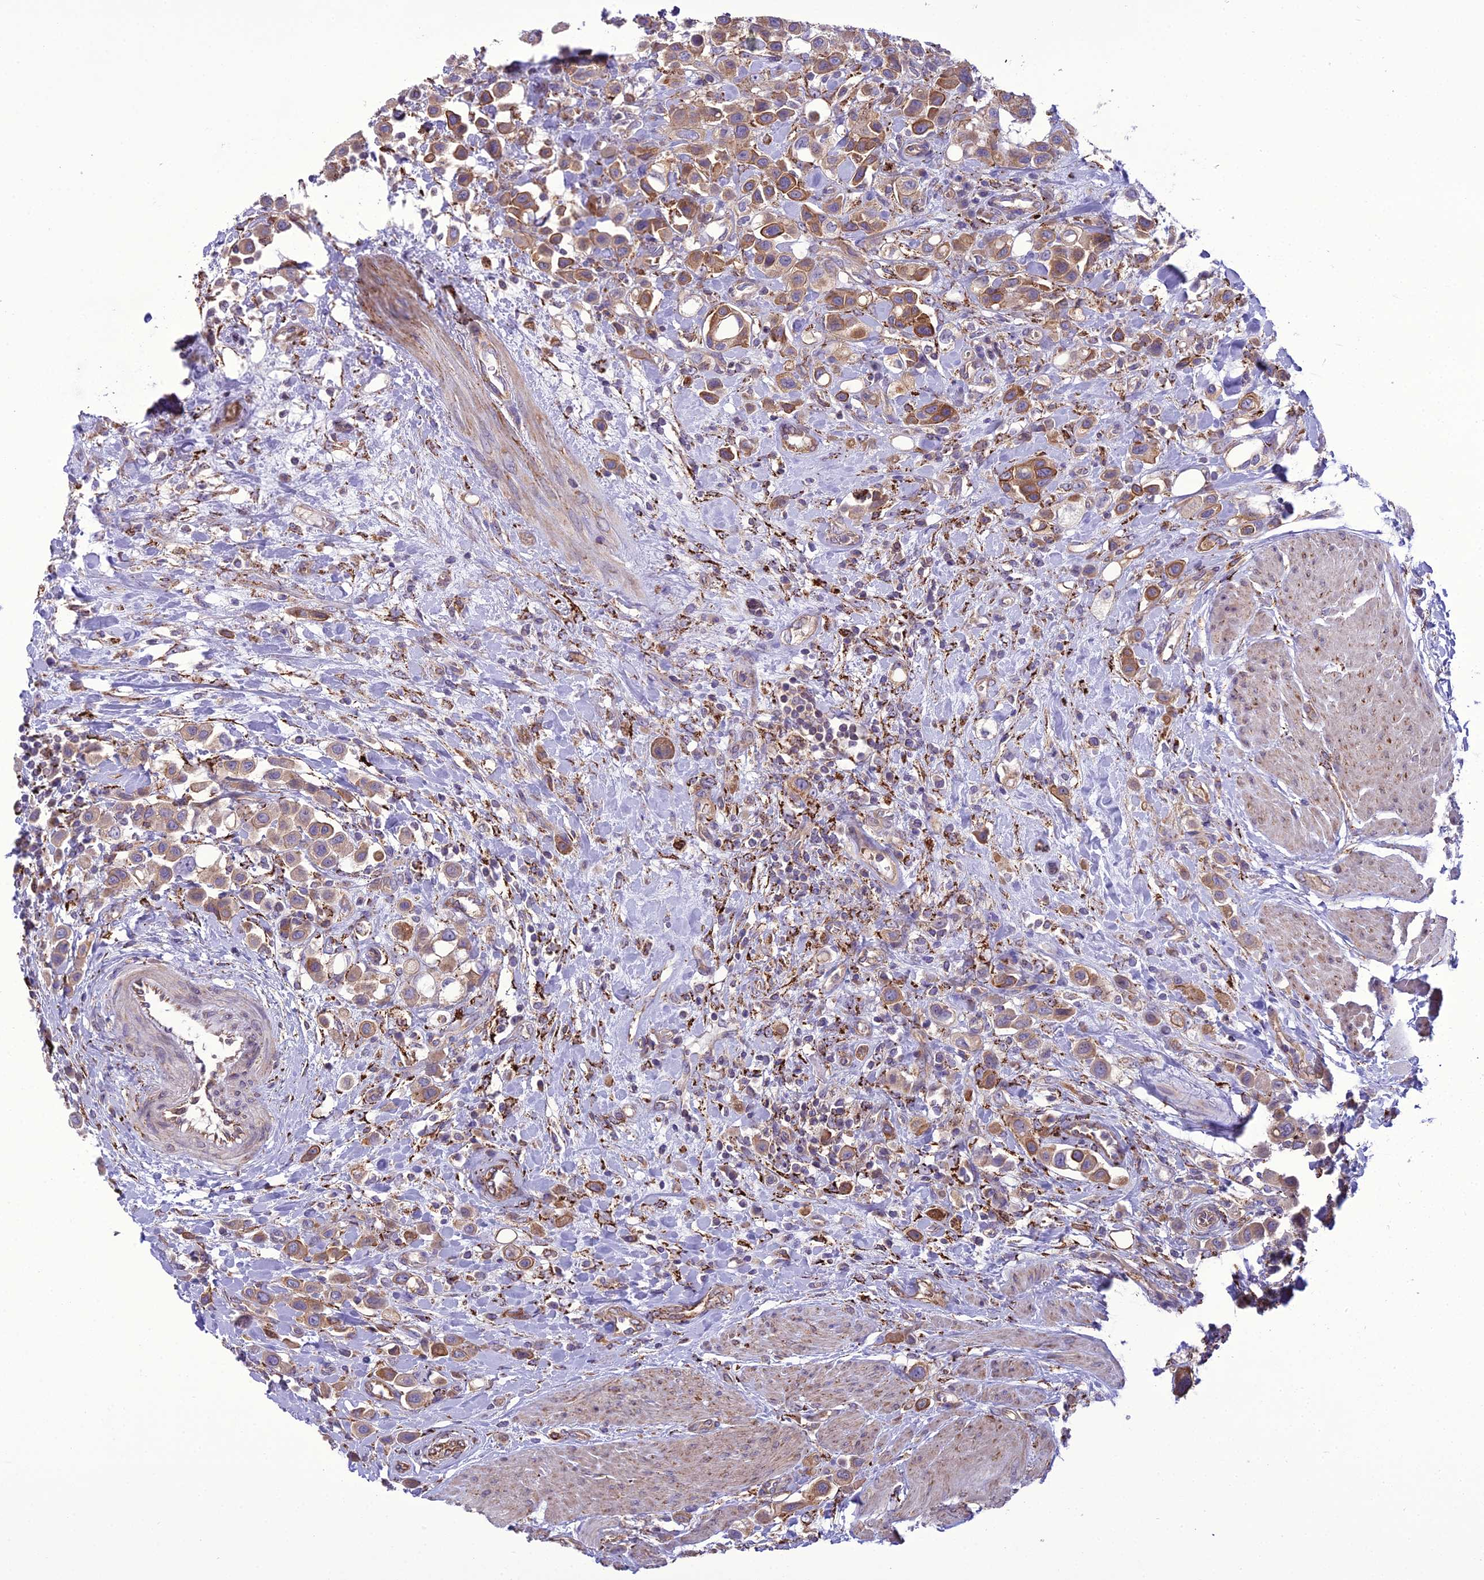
{"staining": {"intensity": "moderate", "quantity": ">75%", "location": "cytoplasmic/membranous"}, "tissue": "urothelial cancer", "cell_type": "Tumor cells", "image_type": "cancer", "snomed": [{"axis": "morphology", "description": "Urothelial carcinoma, High grade"}, {"axis": "topography", "description": "Urinary bladder"}], "caption": "A histopathology image of high-grade urothelial carcinoma stained for a protein displays moderate cytoplasmic/membranous brown staining in tumor cells. The staining was performed using DAB to visualize the protein expression in brown, while the nuclei were stained in blue with hematoxylin (Magnification: 20x).", "gene": "TBC1D24", "patient": {"sex": "male", "age": 50}}